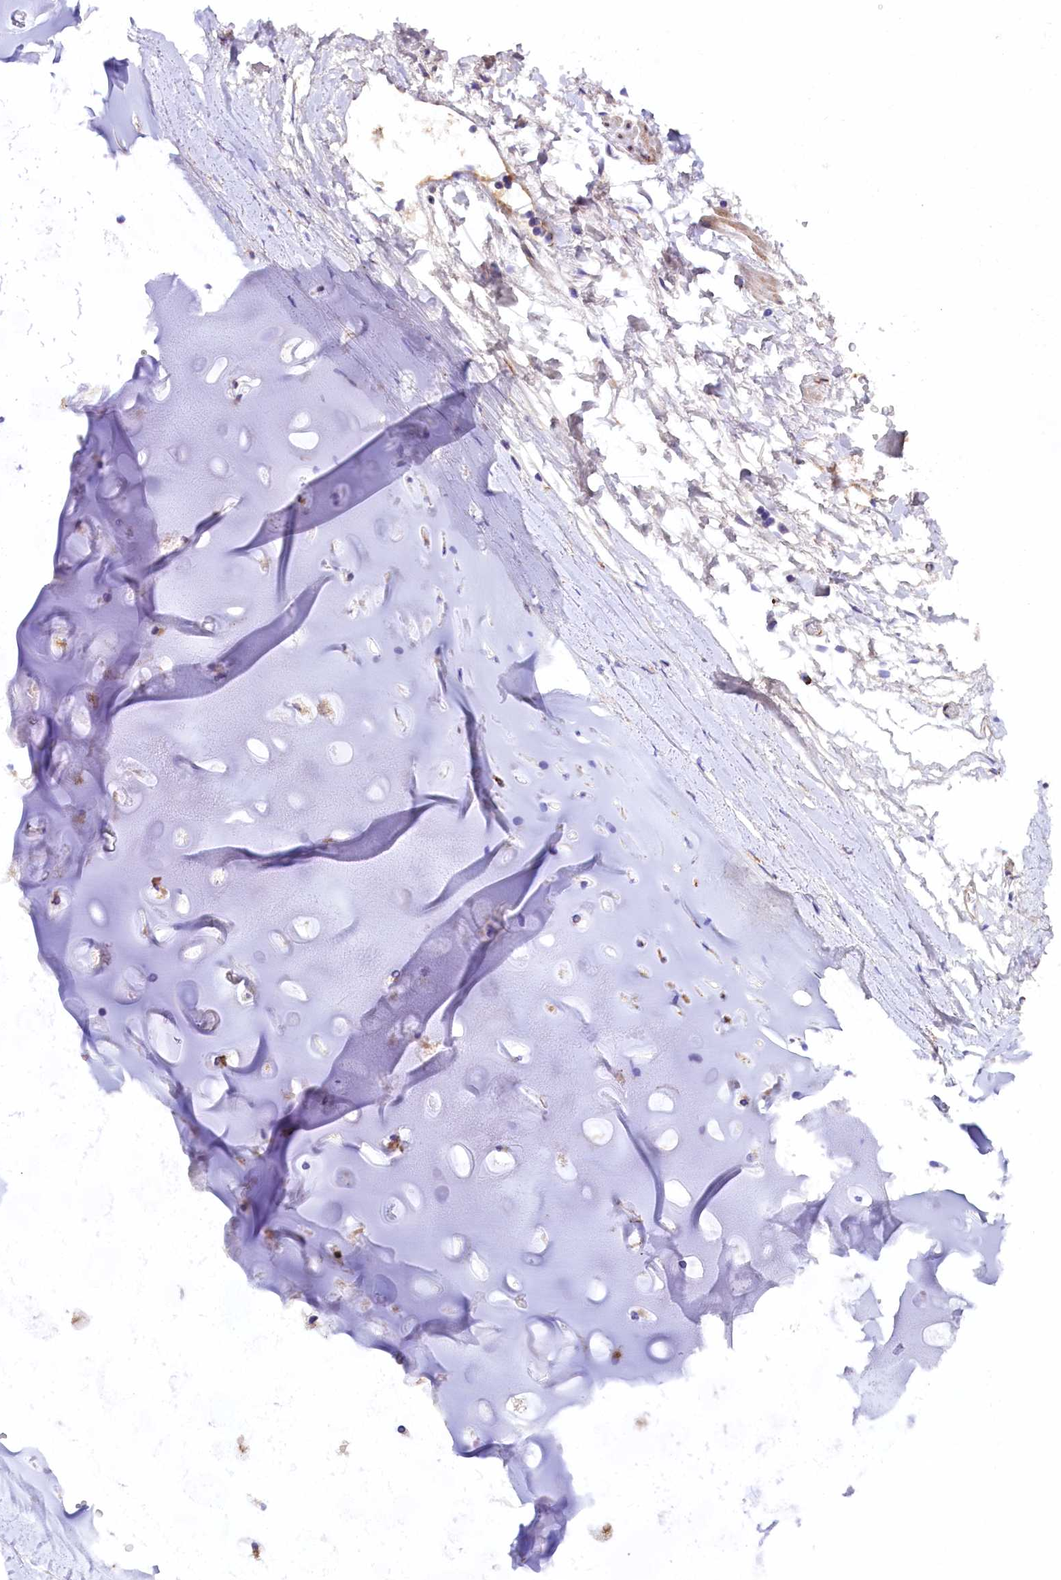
{"staining": {"intensity": "negative", "quantity": "none", "location": "none"}, "tissue": "adipose tissue", "cell_type": "Adipocytes", "image_type": "normal", "snomed": [{"axis": "morphology", "description": "Normal tissue, NOS"}, {"axis": "topography", "description": "Lymph node"}, {"axis": "topography", "description": "Bronchus"}], "caption": "Immunohistochemistry (IHC) photomicrograph of benign adipose tissue stained for a protein (brown), which demonstrates no staining in adipocytes.", "gene": "CMTR2", "patient": {"sex": "male", "age": 63}}